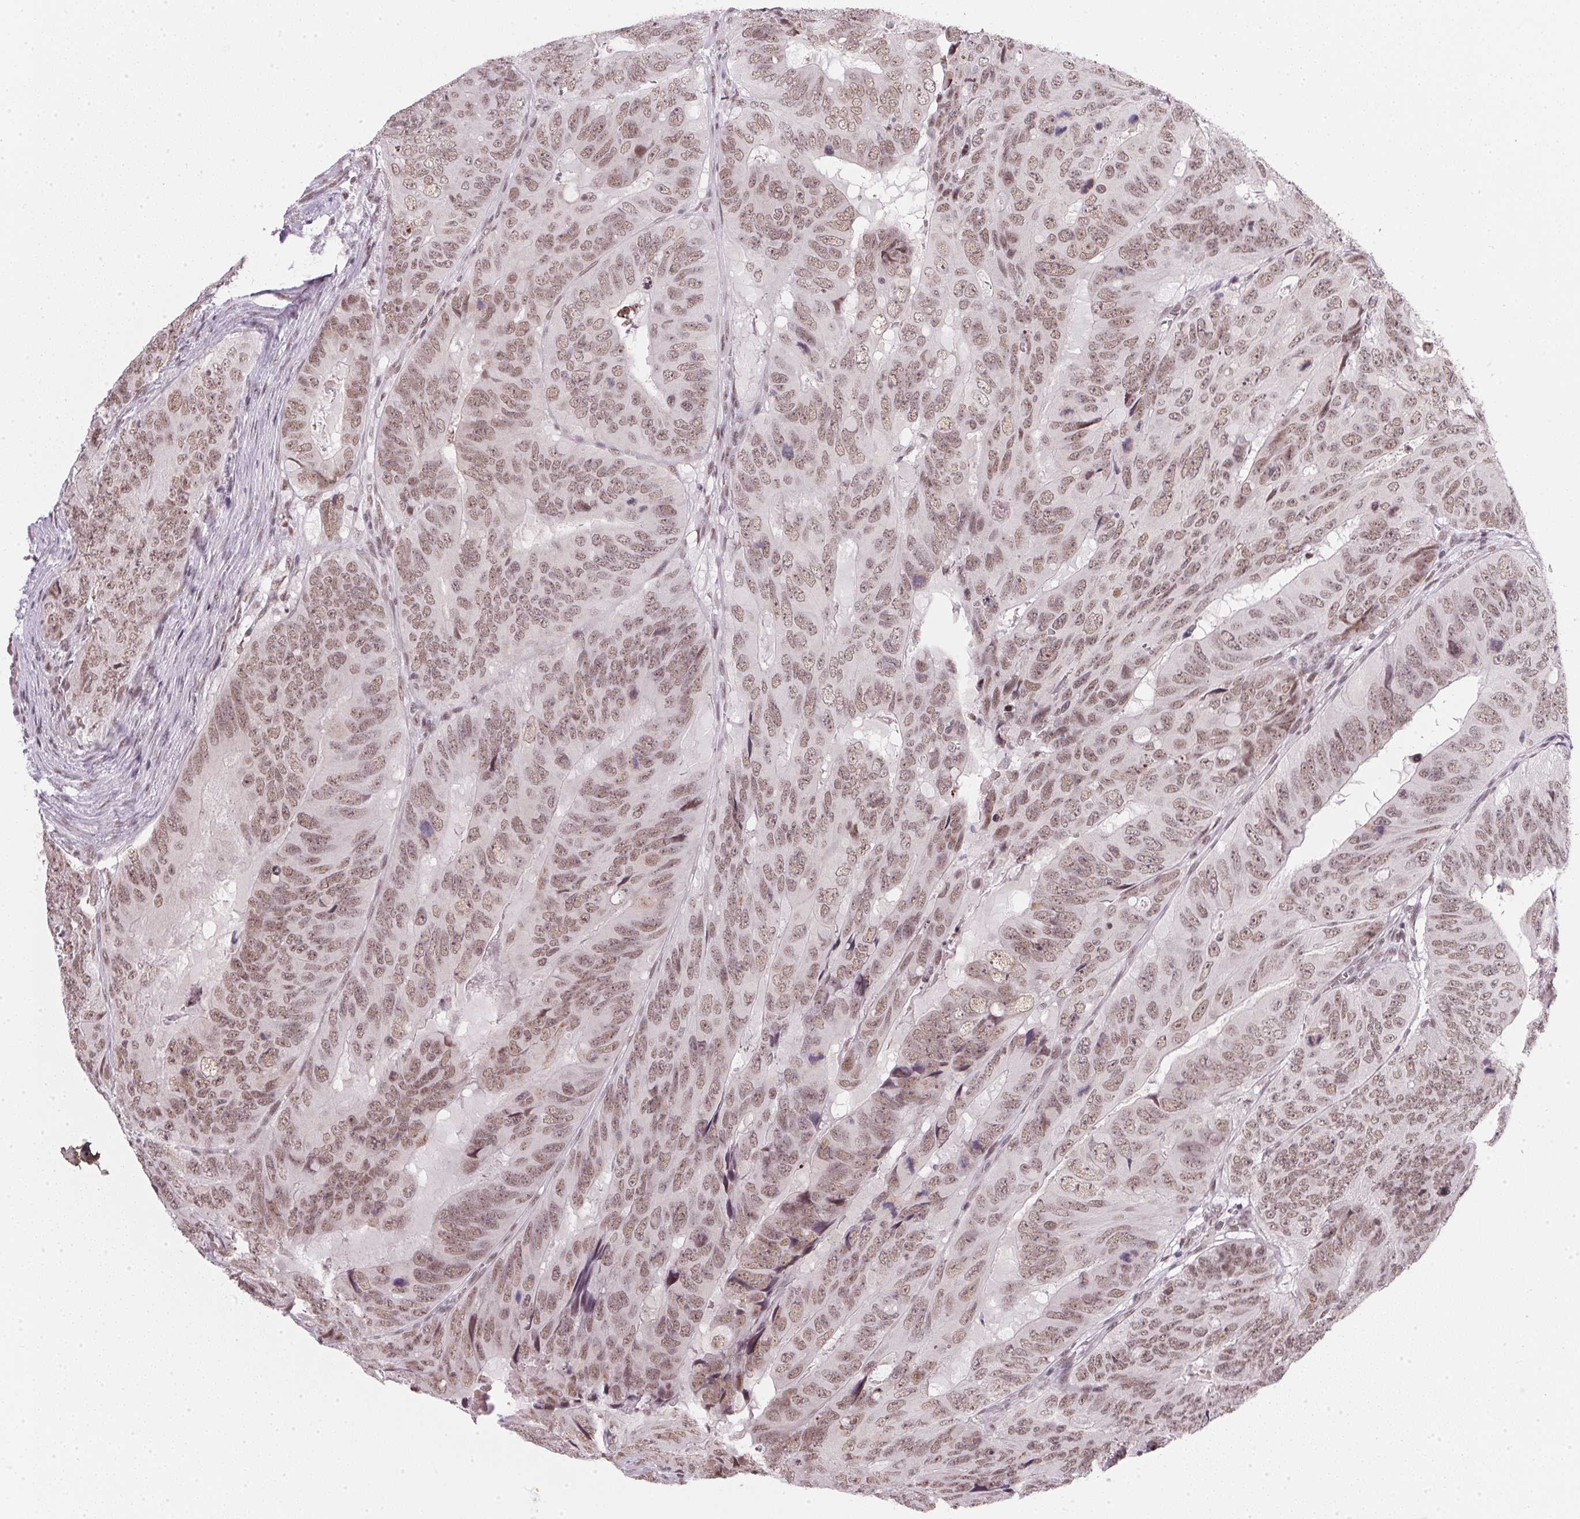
{"staining": {"intensity": "moderate", "quantity": ">75%", "location": "nuclear"}, "tissue": "colorectal cancer", "cell_type": "Tumor cells", "image_type": "cancer", "snomed": [{"axis": "morphology", "description": "Adenocarcinoma, NOS"}, {"axis": "topography", "description": "Colon"}], "caption": "IHC histopathology image of neoplastic tissue: colorectal cancer (adenocarcinoma) stained using immunohistochemistry exhibits medium levels of moderate protein expression localized specifically in the nuclear of tumor cells, appearing as a nuclear brown color.", "gene": "SRSF7", "patient": {"sex": "male", "age": 79}}